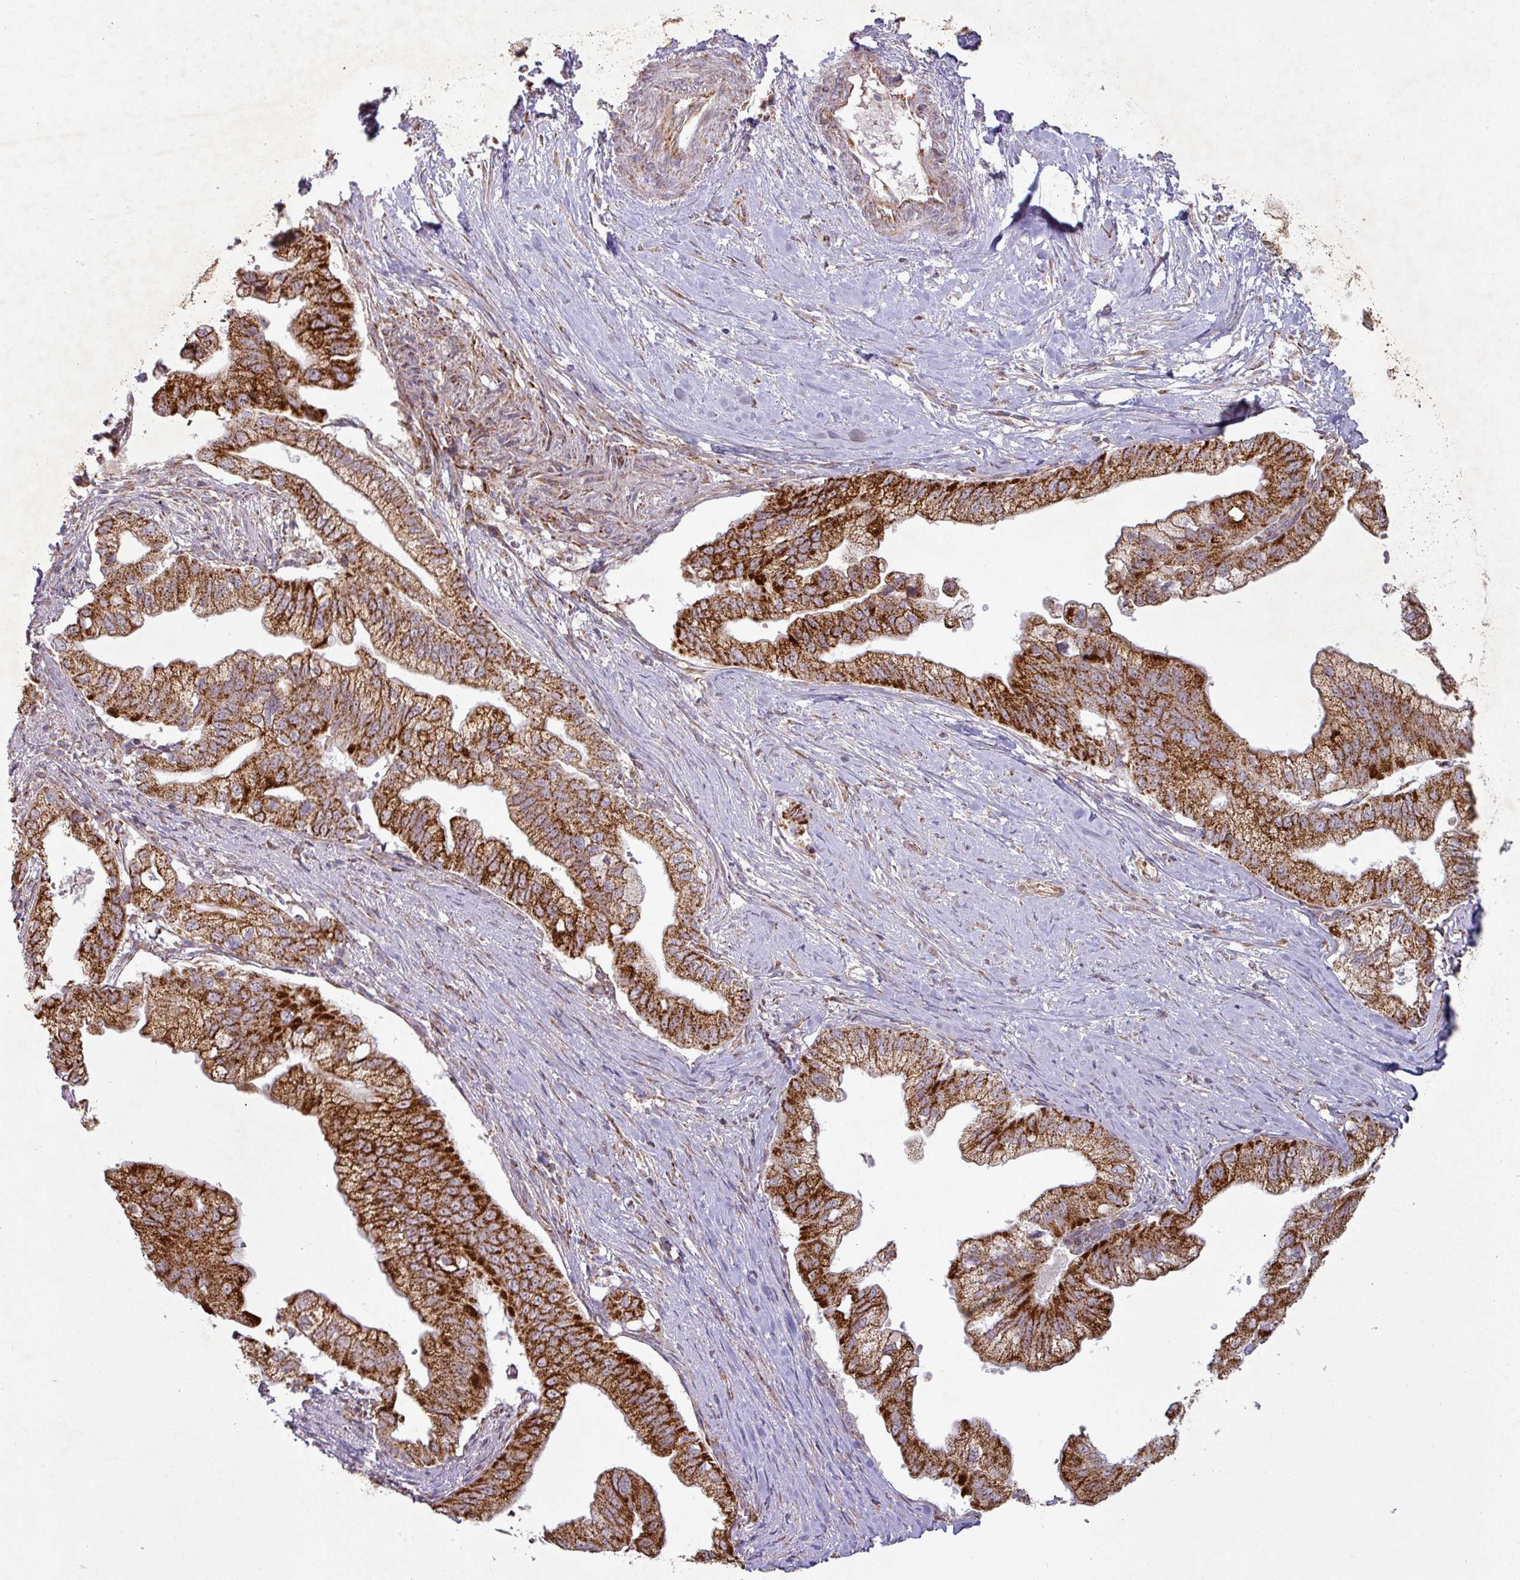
{"staining": {"intensity": "strong", "quantity": ">75%", "location": "cytoplasmic/membranous"}, "tissue": "pancreatic cancer", "cell_type": "Tumor cells", "image_type": "cancer", "snomed": [{"axis": "morphology", "description": "Adenocarcinoma, NOS"}, {"axis": "topography", "description": "Pancreas"}], "caption": "This histopathology image demonstrates immunohistochemistry (IHC) staining of human pancreatic cancer (adenocarcinoma), with high strong cytoplasmic/membranous expression in about >75% of tumor cells.", "gene": "GPD2", "patient": {"sex": "male", "age": 70}}